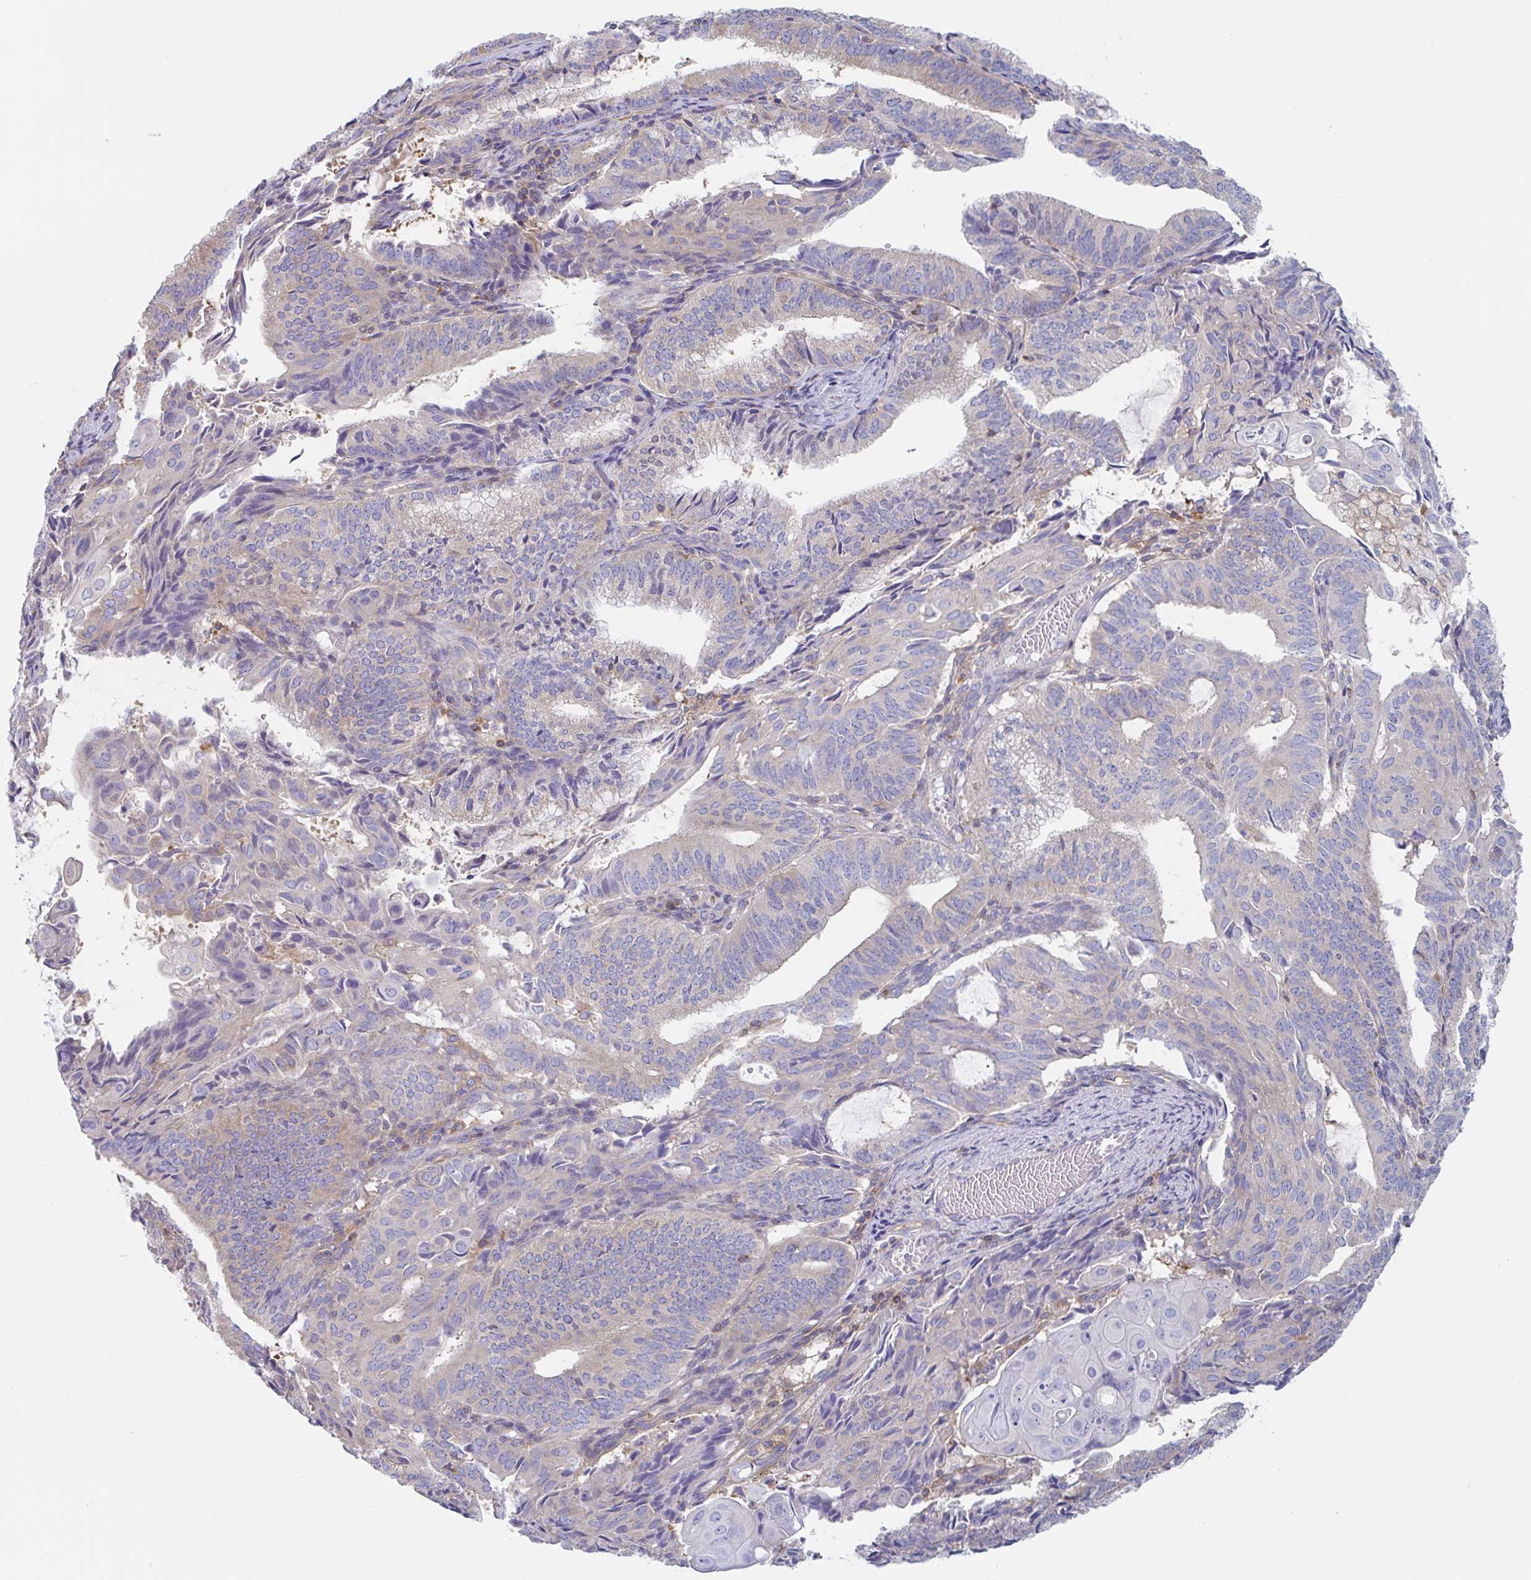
{"staining": {"intensity": "weak", "quantity": "<25%", "location": "cytoplasmic/membranous"}, "tissue": "endometrial cancer", "cell_type": "Tumor cells", "image_type": "cancer", "snomed": [{"axis": "morphology", "description": "Adenocarcinoma, NOS"}, {"axis": "topography", "description": "Endometrium"}], "caption": "This histopathology image is of endometrial cancer (adenocarcinoma) stained with immunohistochemistry (IHC) to label a protein in brown with the nuclei are counter-stained blue. There is no expression in tumor cells.", "gene": "AMPD2", "patient": {"sex": "female", "age": 49}}